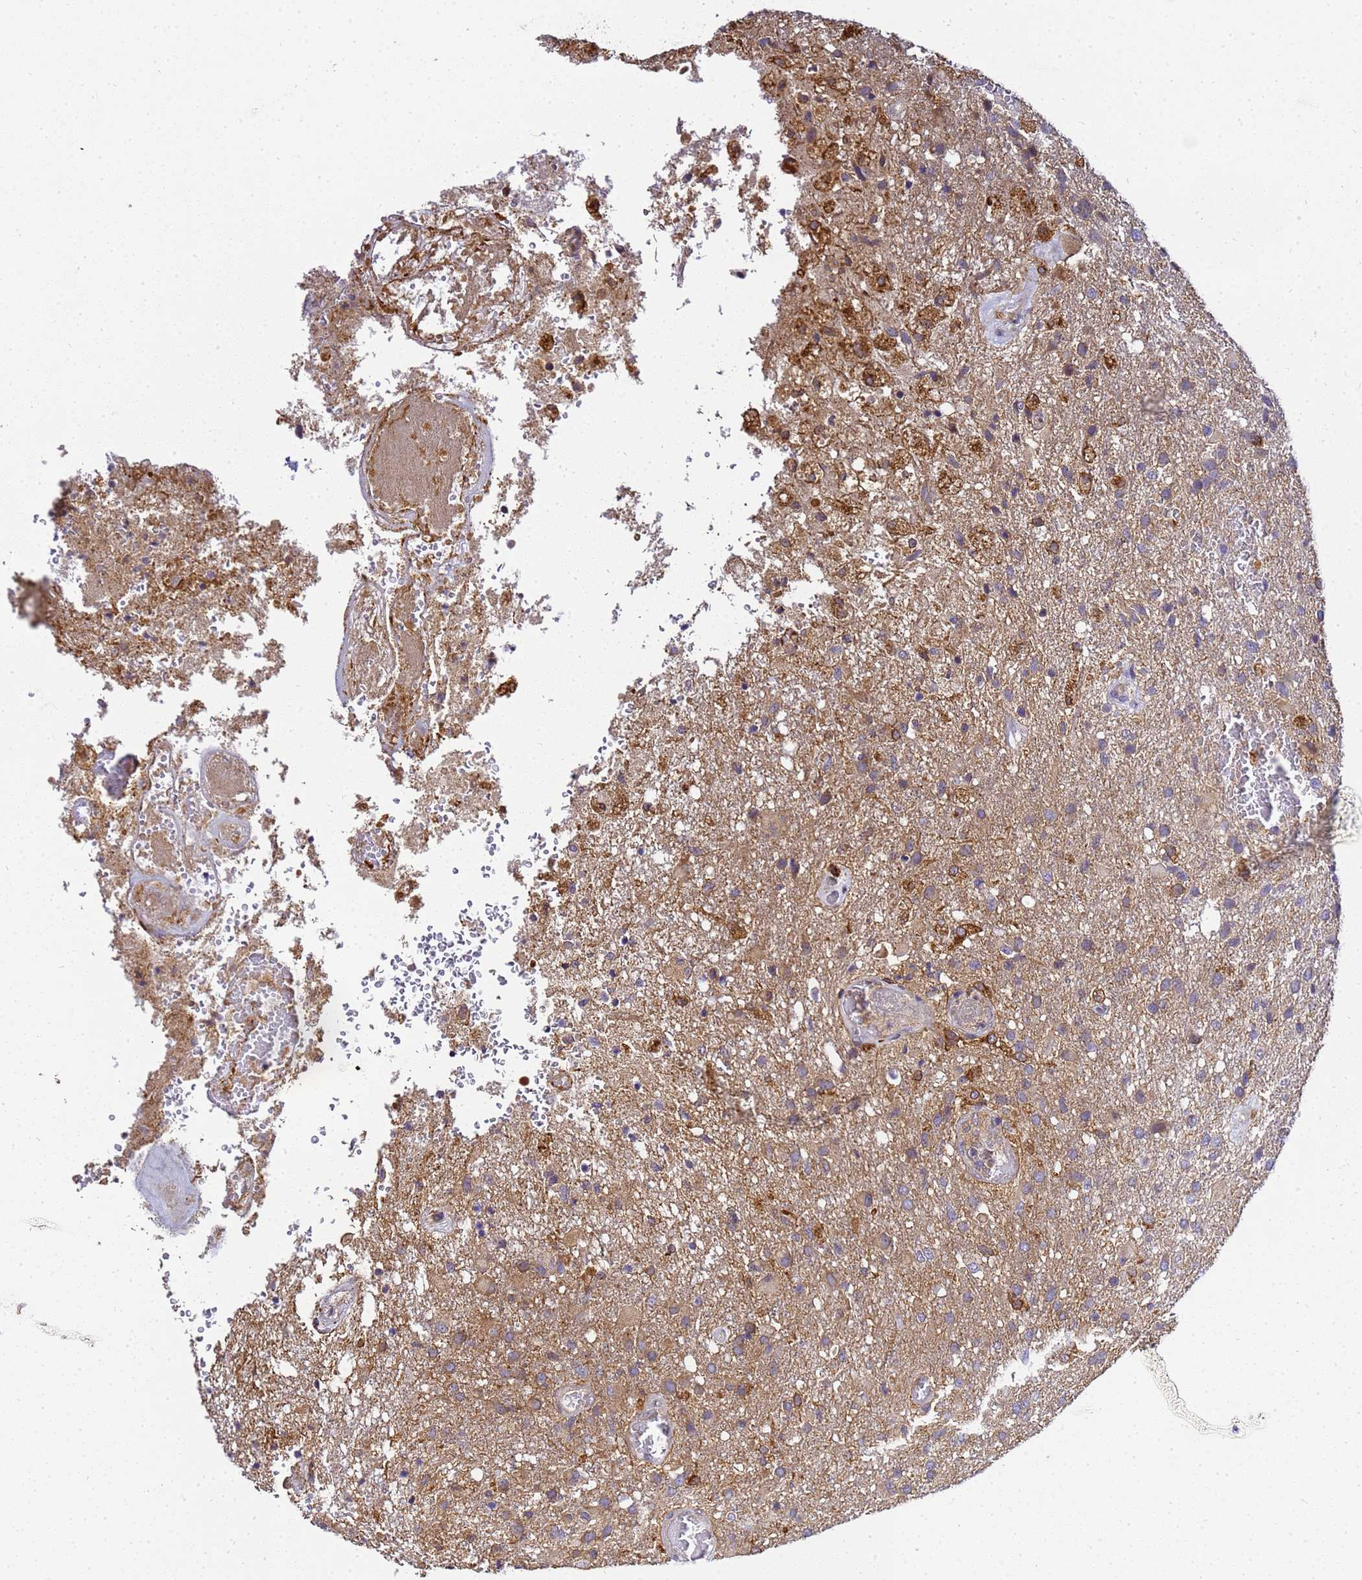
{"staining": {"intensity": "moderate", "quantity": "25%-75%", "location": "cytoplasmic/membranous"}, "tissue": "glioma", "cell_type": "Tumor cells", "image_type": "cancer", "snomed": [{"axis": "morphology", "description": "Glioma, malignant, High grade"}, {"axis": "topography", "description": "Brain"}], "caption": "Immunohistochemical staining of high-grade glioma (malignant) reveals moderate cytoplasmic/membranous protein staining in about 25%-75% of tumor cells.", "gene": "ADPGK", "patient": {"sex": "female", "age": 74}}